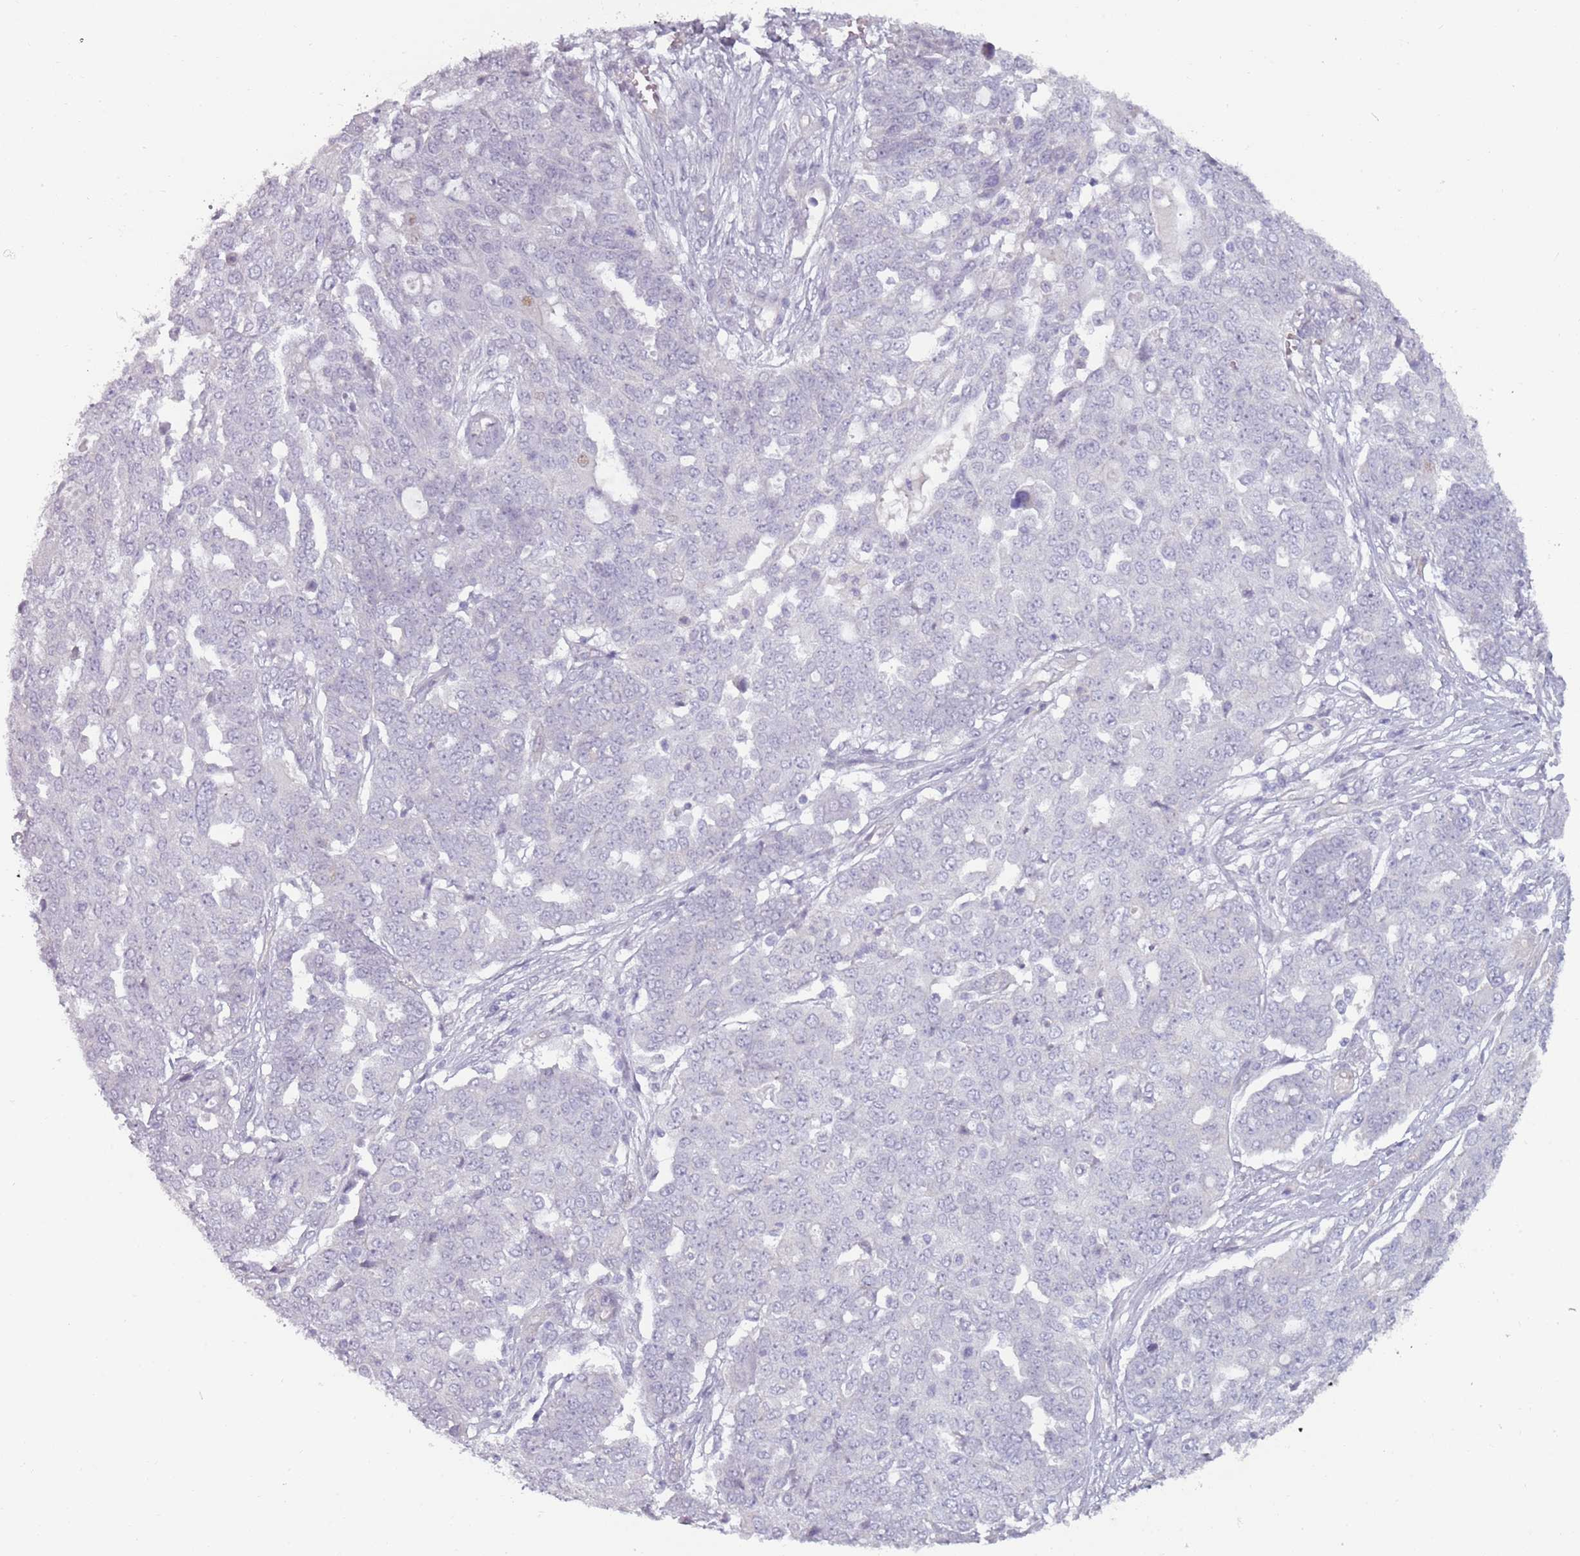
{"staining": {"intensity": "negative", "quantity": "none", "location": "none"}, "tissue": "ovarian cancer", "cell_type": "Tumor cells", "image_type": "cancer", "snomed": [{"axis": "morphology", "description": "Cystadenocarcinoma, serous, NOS"}, {"axis": "topography", "description": "Soft tissue"}, {"axis": "topography", "description": "Ovary"}], "caption": "An IHC image of ovarian cancer (serous cystadenocarcinoma) is shown. There is no staining in tumor cells of ovarian cancer (serous cystadenocarcinoma).", "gene": "RFX2", "patient": {"sex": "female", "age": 57}}